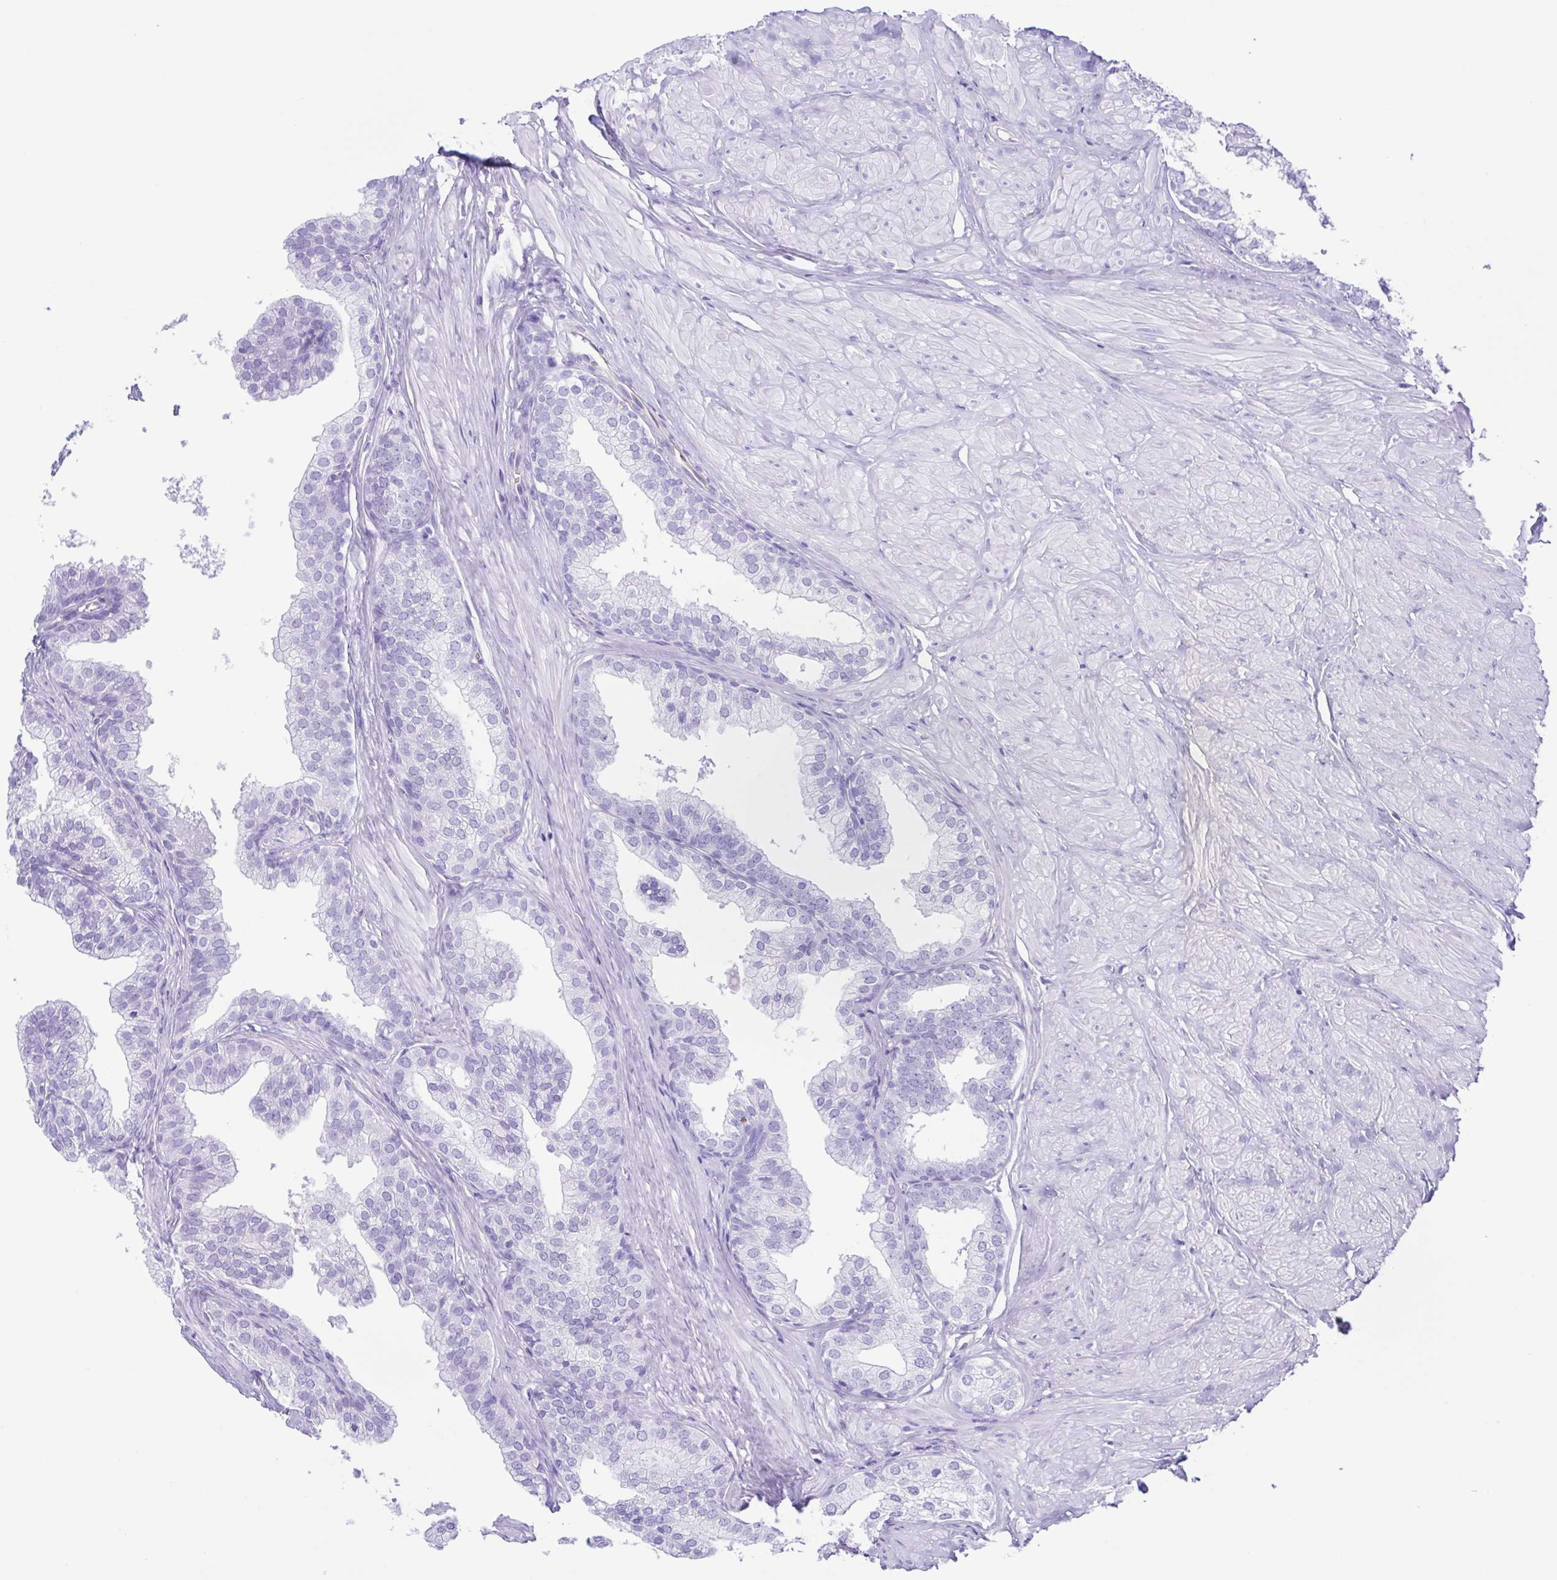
{"staining": {"intensity": "negative", "quantity": "none", "location": "none"}, "tissue": "prostate", "cell_type": "Glandular cells", "image_type": "normal", "snomed": [{"axis": "morphology", "description": "Normal tissue, NOS"}, {"axis": "topography", "description": "Prostate"}, {"axis": "topography", "description": "Peripheral nerve tissue"}], "caption": "High magnification brightfield microscopy of benign prostate stained with DAB (3,3'-diaminobenzidine) (brown) and counterstained with hematoxylin (blue): glandular cells show no significant staining. (Brightfield microscopy of DAB (3,3'-diaminobenzidine) IHC at high magnification).", "gene": "GPR17", "patient": {"sex": "male", "age": 55}}